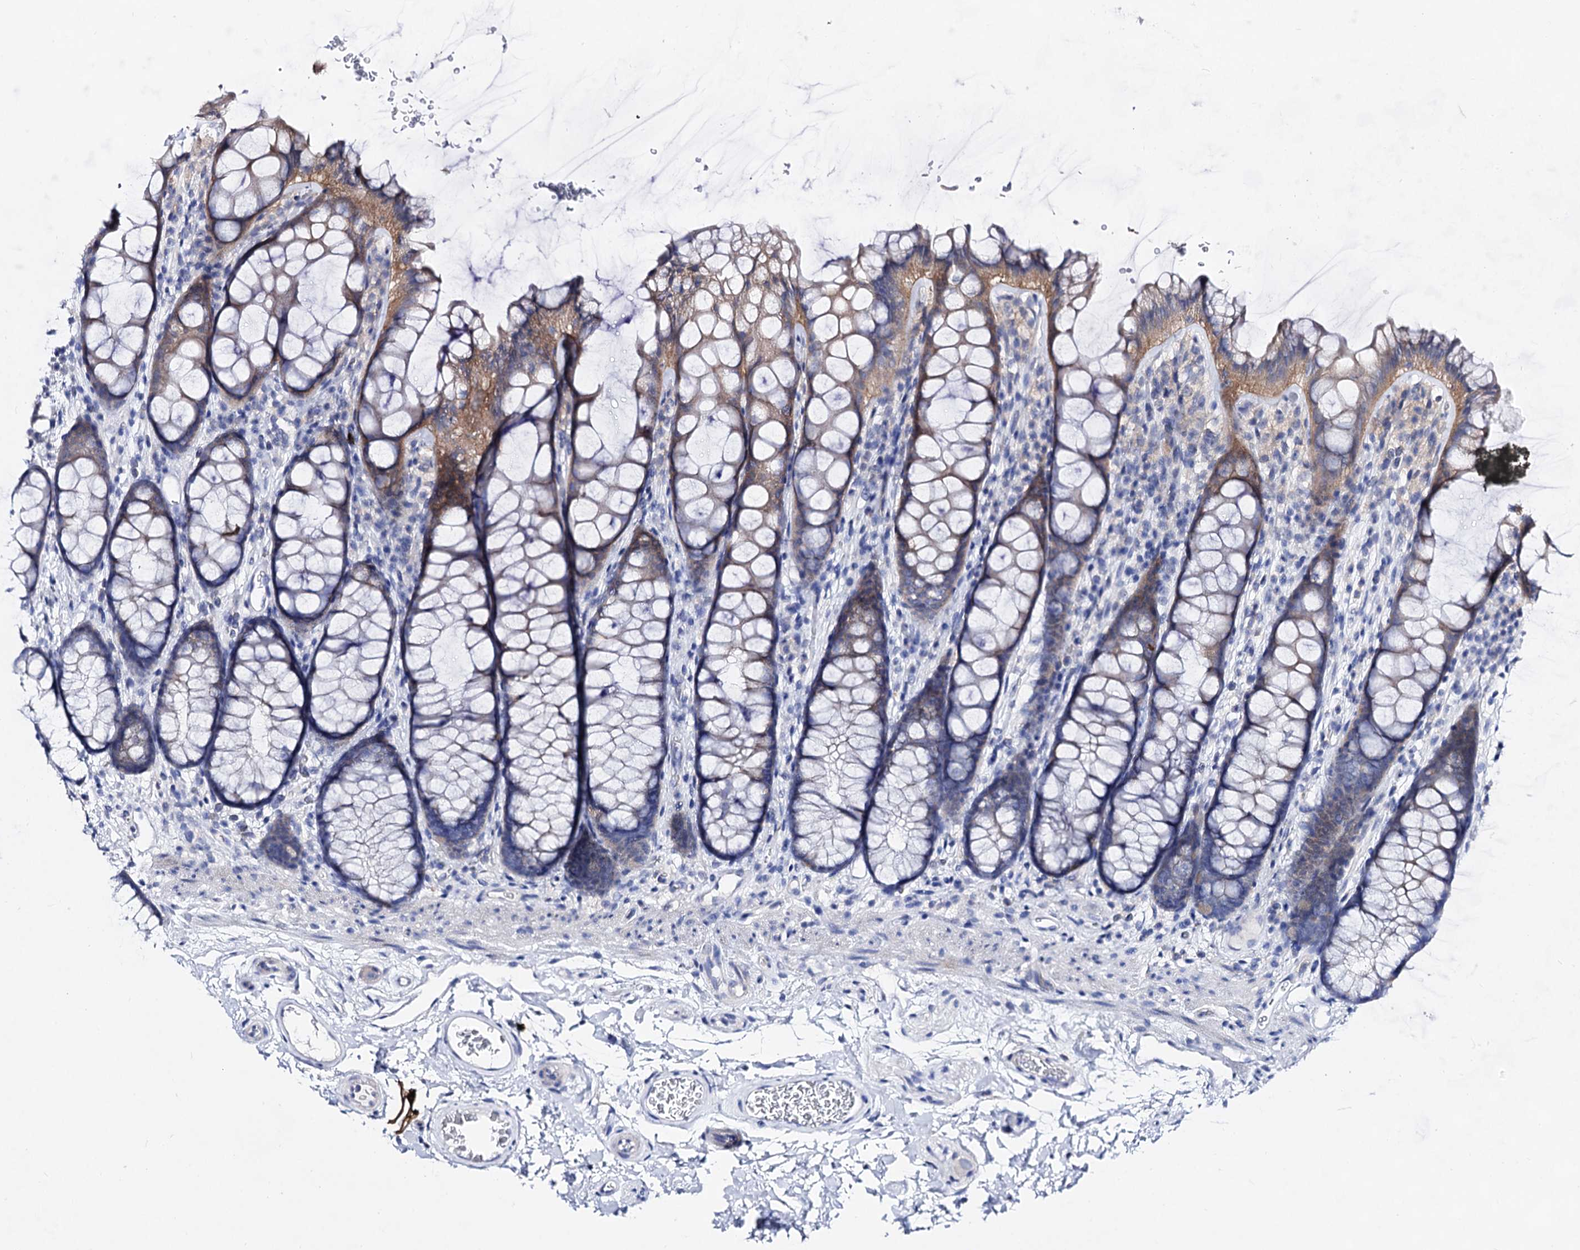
{"staining": {"intensity": "negative", "quantity": "none", "location": "none"}, "tissue": "colon", "cell_type": "Endothelial cells", "image_type": "normal", "snomed": [{"axis": "morphology", "description": "Normal tissue, NOS"}, {"axis": "topography", "description": "Colon"}], "caption": "Endothelial cells are negative for protein expression in normal human colon. (Stains: DAB immunohistochemistry (IHC) with hematoxylin counter stain, Microscopy: brightfield microscopy at high magnification).", "gene": "PLIN1", "patient": {"sex": "female", "age": 82}}